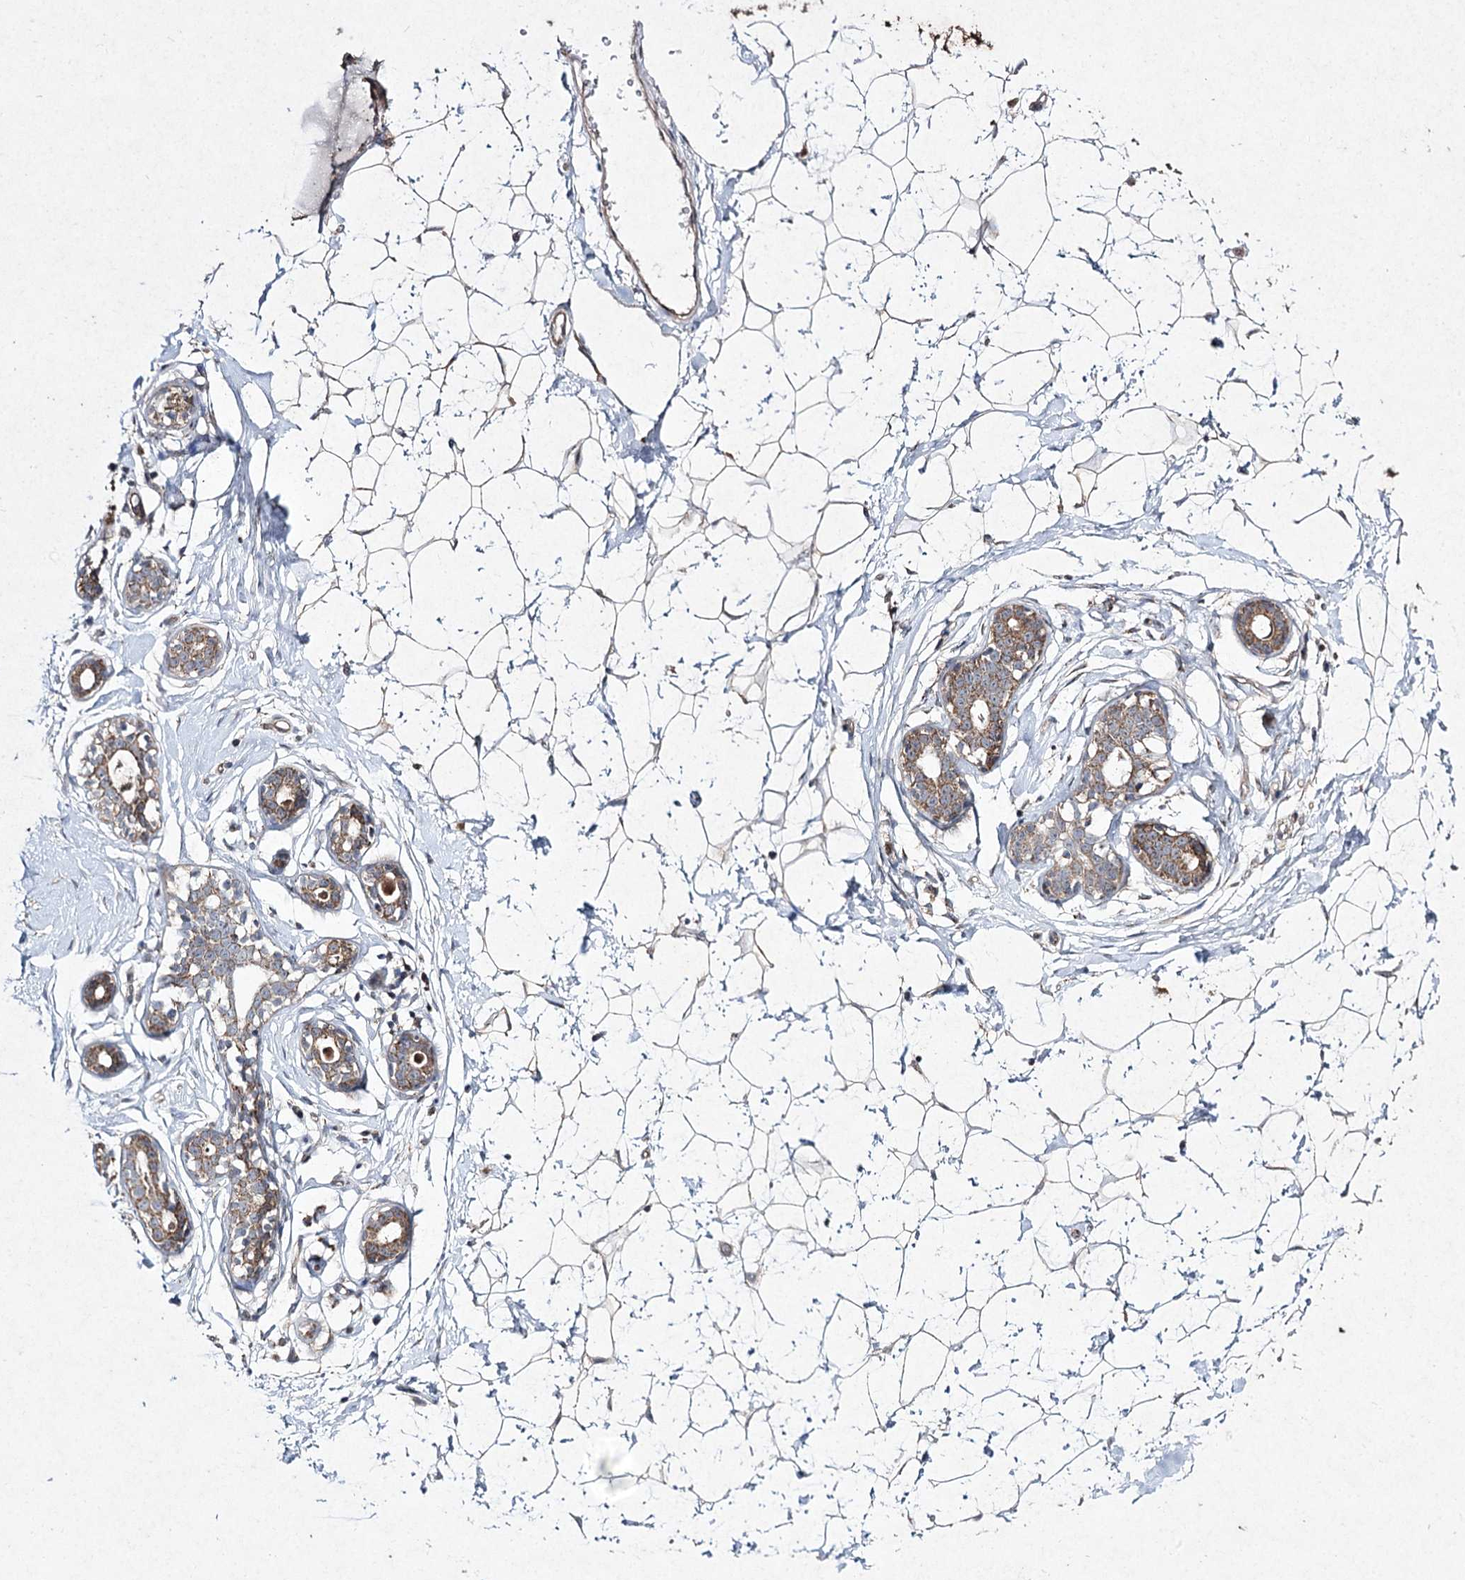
{"staining": {"intensity": "negative", "quantity": "none", "location": "none"}, "tissue": "breast", "cell_type": "Adipocytes", "image_type": "normal", "snomed": [{"axis": "morphology", "description": "Normal tissue, NOS"}, {"axis": "morphology", "description": "Adenoma, NOS"}, {"axis": "topography", "description": "Breast"}], "caption": "Immunohistochemistry (IHC) of normal human breast displays no positivity in adipocytes. The staining was performed using DAB to visualize the protein expression in brown, while the nuclei were stained in blue with hematoxylin (Magnification: 20x).", "gene": "FANCL", "patient": {"sex": "female", "age": 23}}